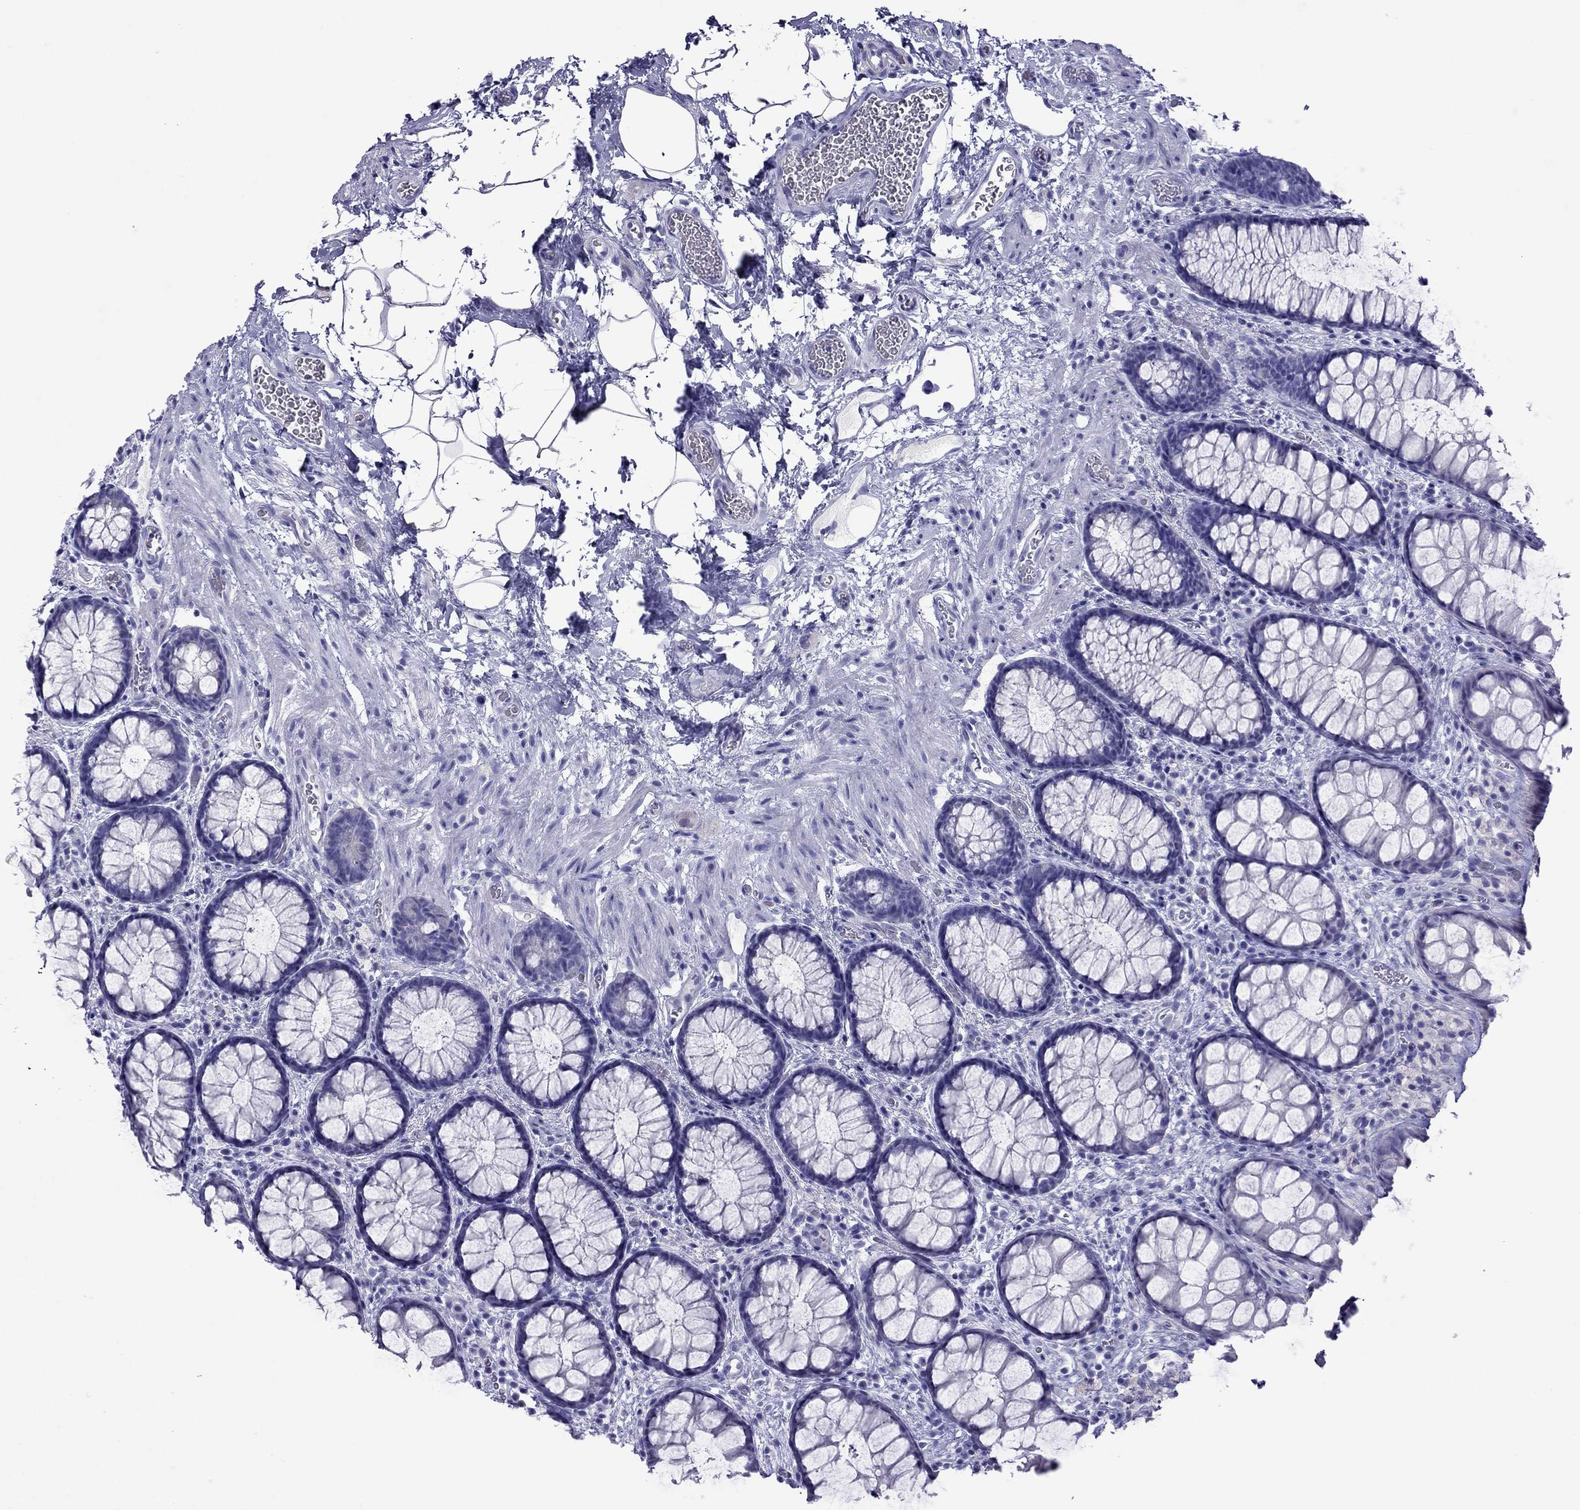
{"staining": {"intensity": "negative", "quantity": "none", "location": "none"}, "tissue": "rectum", "cell_type": "Glandular cells", "image_type": "normal", "snomed": [{"axis": "morphology", "description": "Normal tissue, NOS"}, {"axis": "topography", "description": "Rectum"}], "caption": "An immunohistochemistry (IHC) micrograph of unremarkable rectum is shown. There is no staining in glandular cells of rectum. Brightfield microscopy of immunohistochemistry stained with DAB (3,3'-diaminobenzidine) (brown) and hematoxylin (blue), captured at high magnification.", "gene": "PCDHA6", "patient": {"sex": "female", "age": 62}}